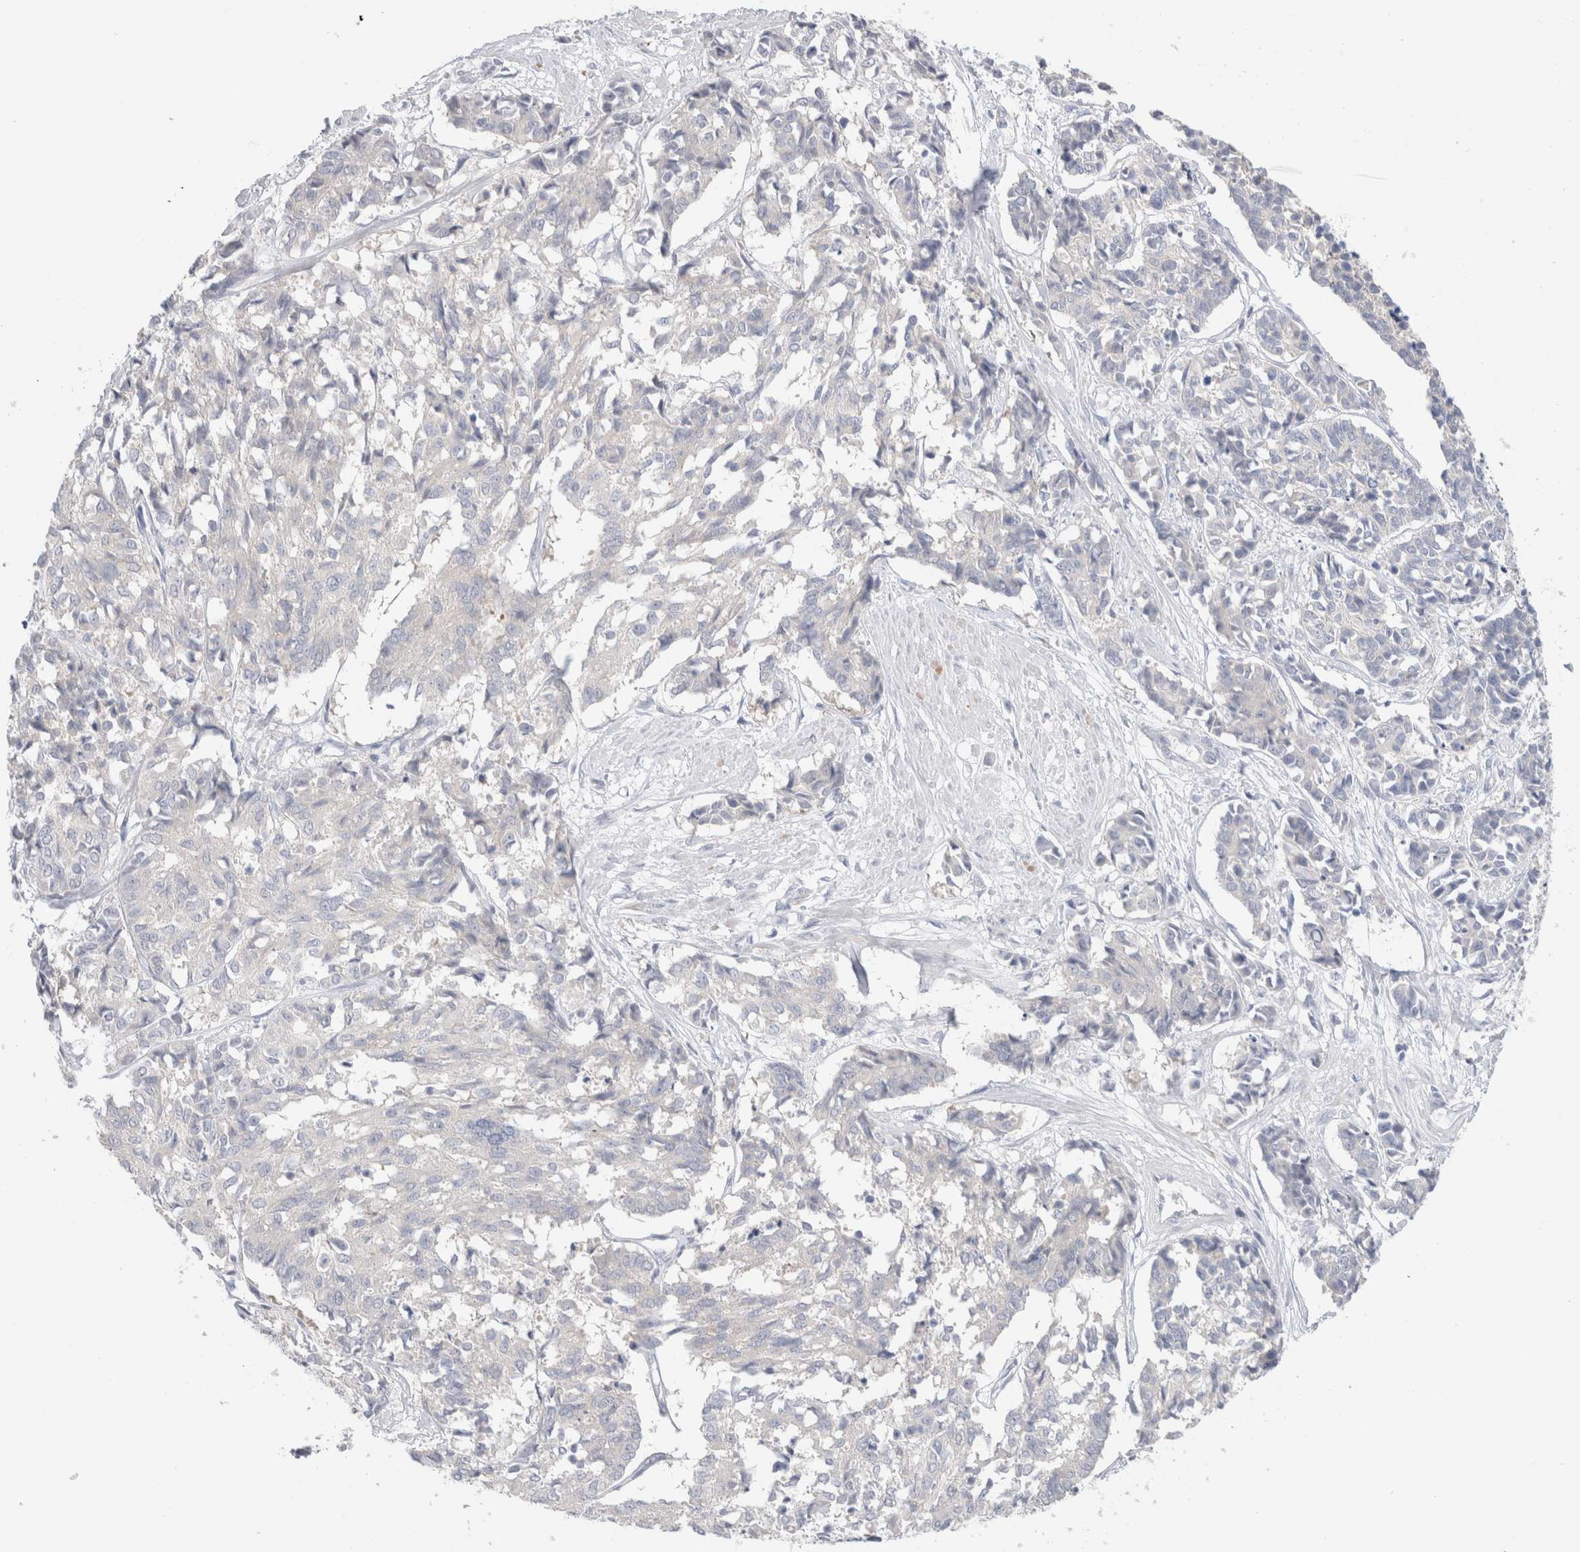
{"staining": {"intensity": "negative", "quantity": "none", "location": "none"}, "tissue": "cervical cancer", "cell_type": "Tumor cells", "image_type": "cancer", "snomed": [{"axis": "morphology", "description": "Squamous cell carcinoma, NOS"}, {"axis": "topography", "description": "Cervix"}], "caption": "Tumor cells show no significant staining in cervical cancer (squamous cell carcinoma). (Brightfield microscopy of DAB immunohistochemistry (IHC) at high magnification).", "gene": "NDOR1", "patient": {"sex": "female", "age": 35}}